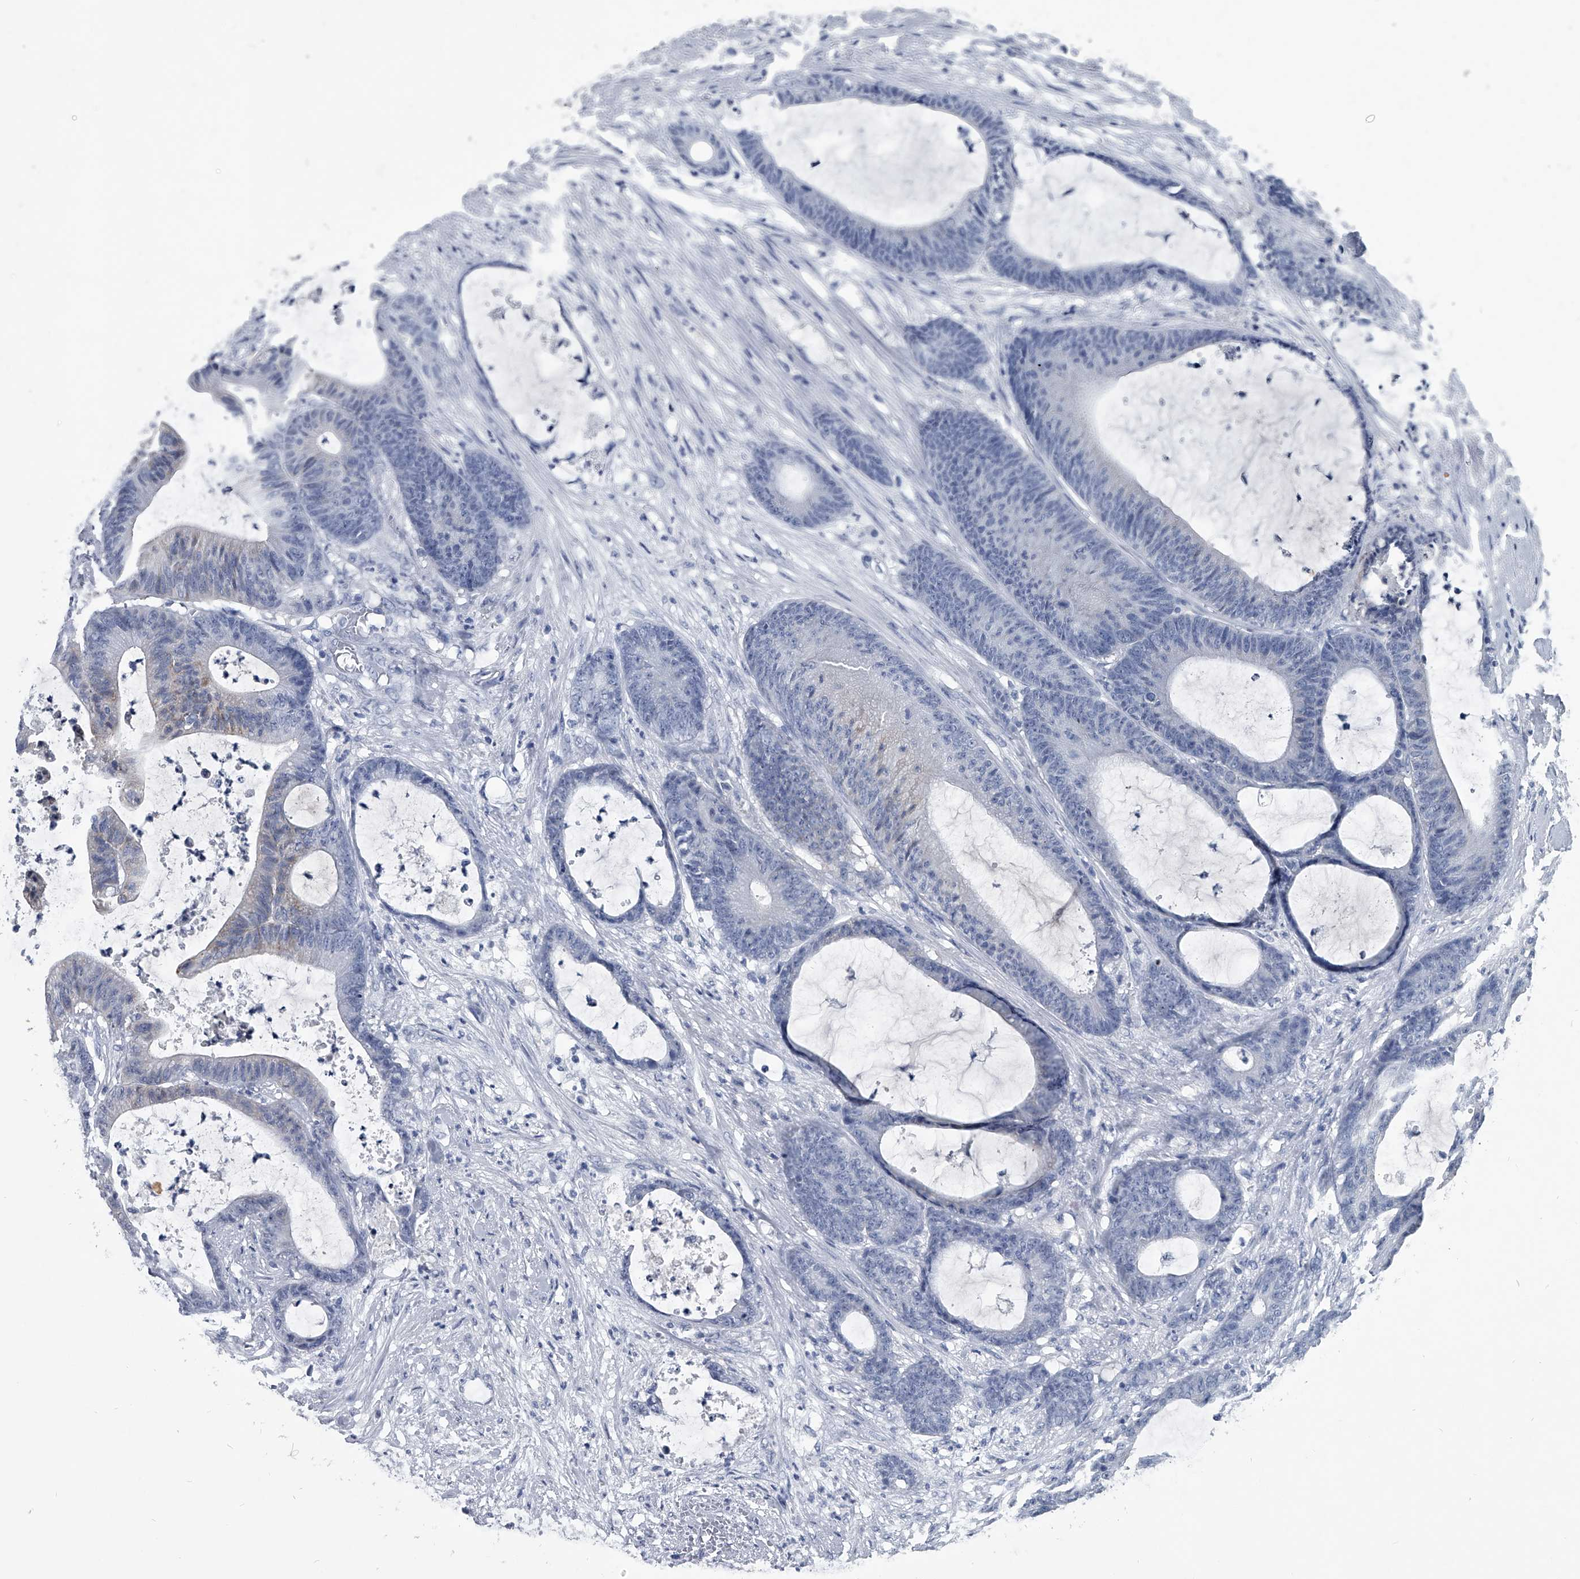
{"staining": {"intensity": "negative", "quantity": "none", "location": "none"}, "tissue": "colorectal cancer", "cell_type": "Tumor cells", "image_type": "cancer", "snomed": [{"axis": "morphology", "description": "Adenocarcinoma, NOS"}, {"axis": "topography", "description": "Colon"}], "caption": "High power microscopy histopathology image of an immunohistochemistry micrograph of adenocarcinoma (colorectal), revealing no significant positivity in tumor cells.", "gene": "BCAS1", "patient": {"sex": "female", "age": 84}}